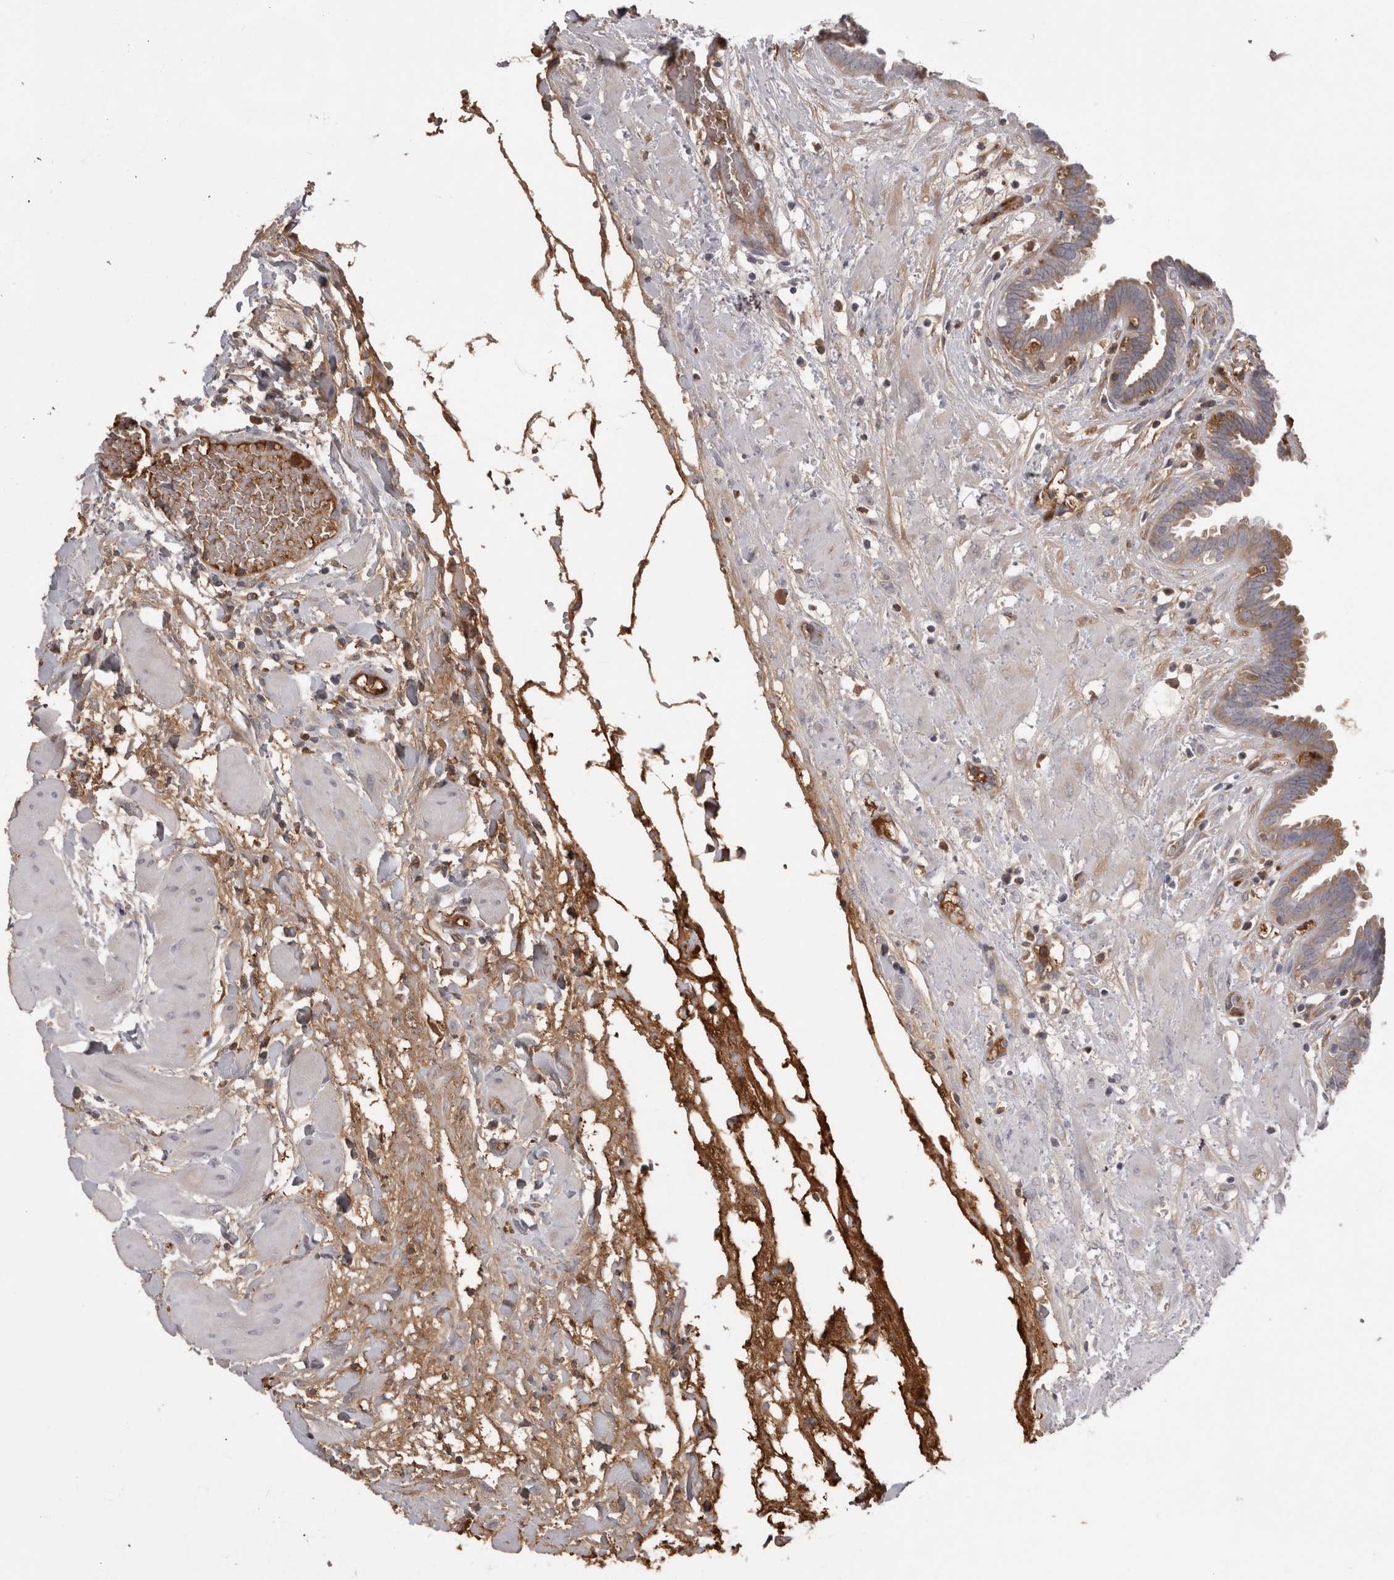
{"staining": {"intensity": "moderate", "quantity": "<25%", "location": "cytoplasmic/membranous"}, "tissue": "fallopian tube", "cell_type": "Glandular cells", "image_type": "normal", "snomed": [{"axis": "morphology", "description": "Normal tissue, NOS"}, {"axis": "topography", "description": "Fallopian tube"}, {"axis": "topography", "description": "Placenta"}], "caption": "Glandular cells exhibit low levels of moderate cytoplasmic/membranous staining in approximately <25% of cells in unremarkable human fallopian tube.", "gene": "SAA4", "patient": {"sex": "female", "age": 32}}